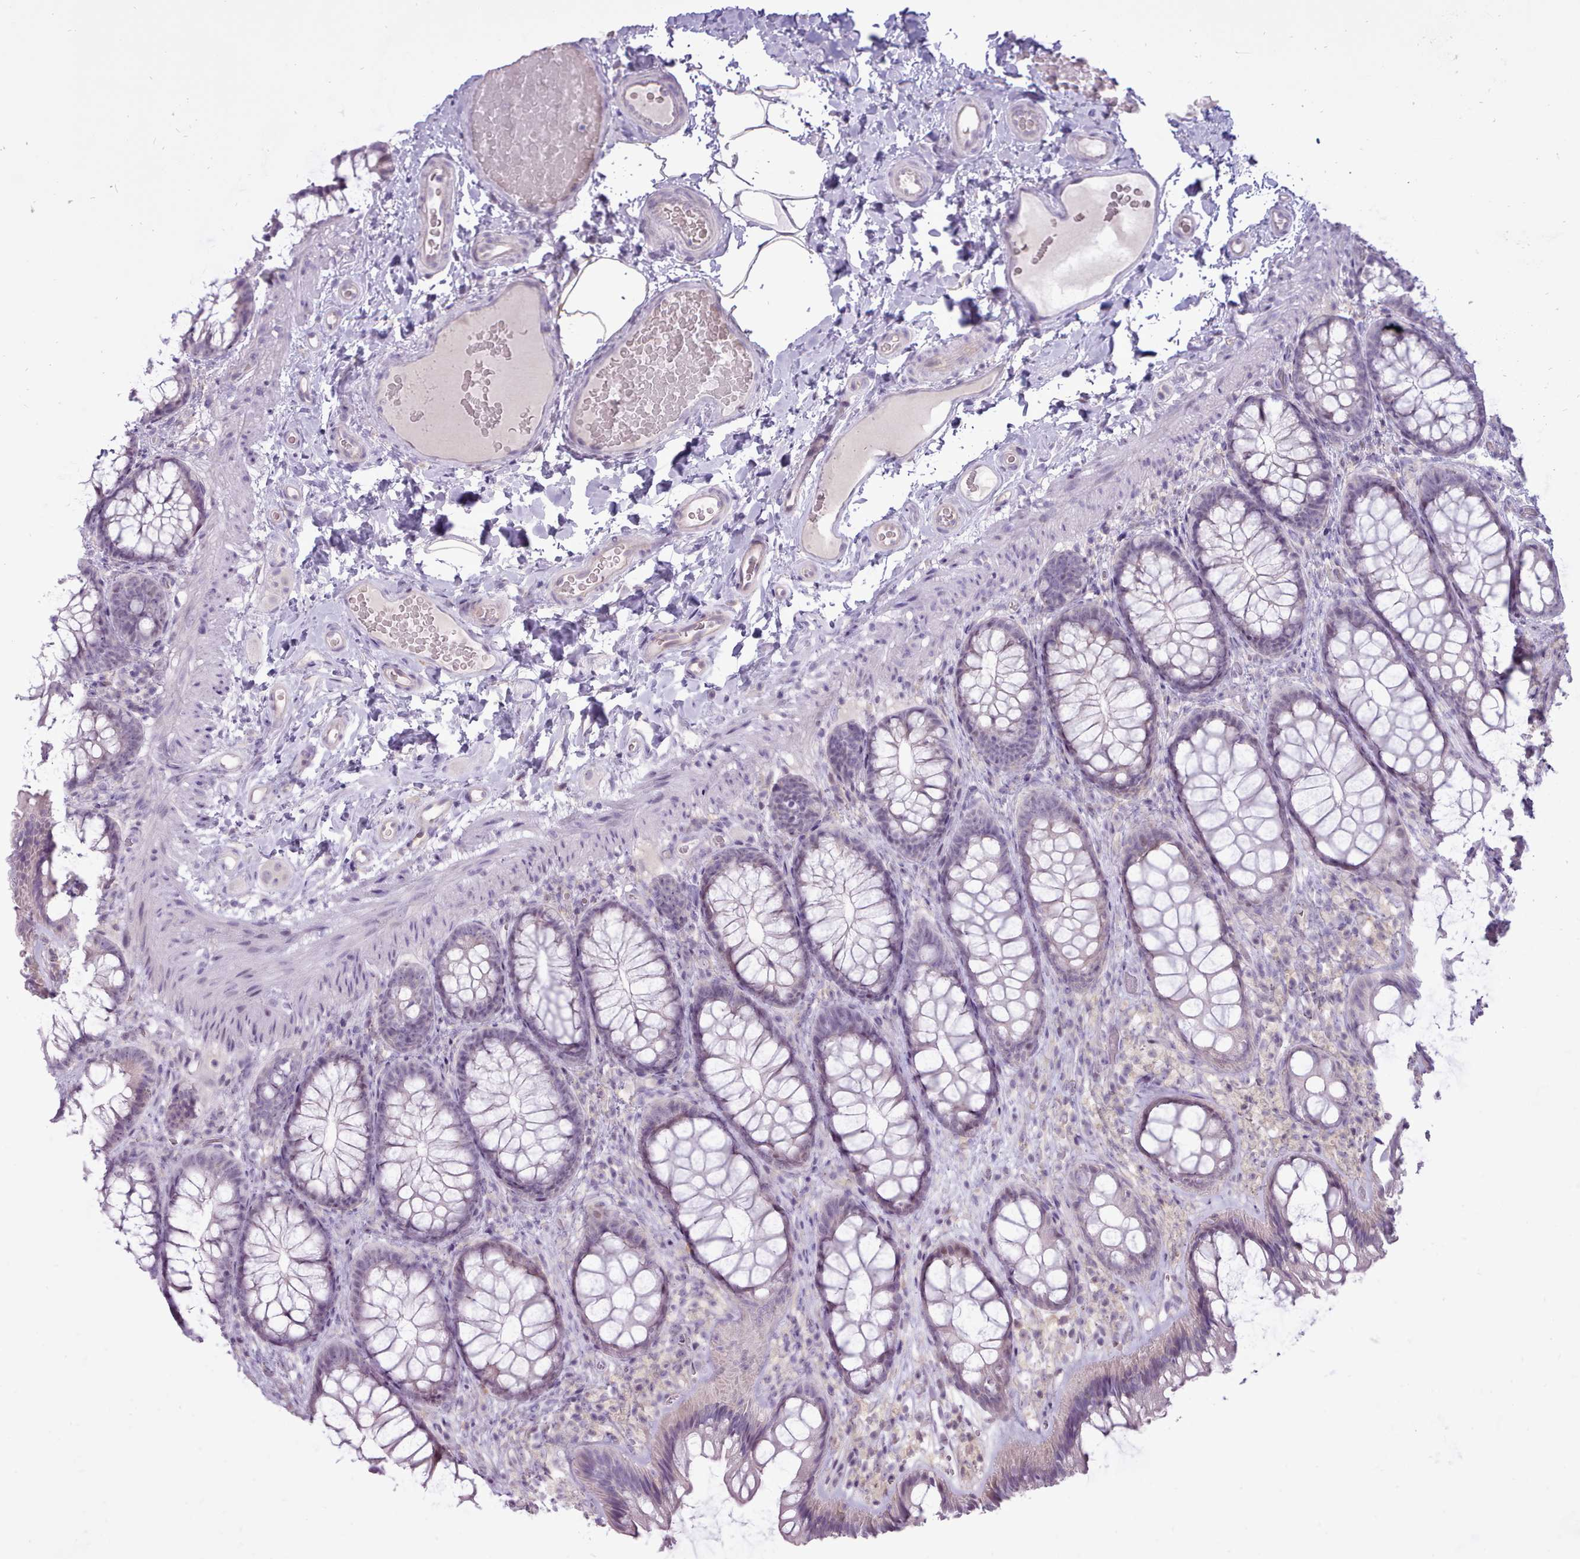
{"staining": {"intensity": "negative", "quantity": "none", "location": "none"}, "tissue": "colon", "cell_type": "Endothelial cells", "image_type": "normal", "snomed": [{"axis": "morphology", "description": "Normal tissue, NOS"}, {"axis": "topography", "description": "Colon"}], "caption": "The image displays no significant positivity in endothelial cells of colon. The staining is performed using DAB brown chromogen with nuclei counter-stained in using hematoxylin.", "gene": "BDKRB2", "patient": {"sex": "male", "age": 46}}